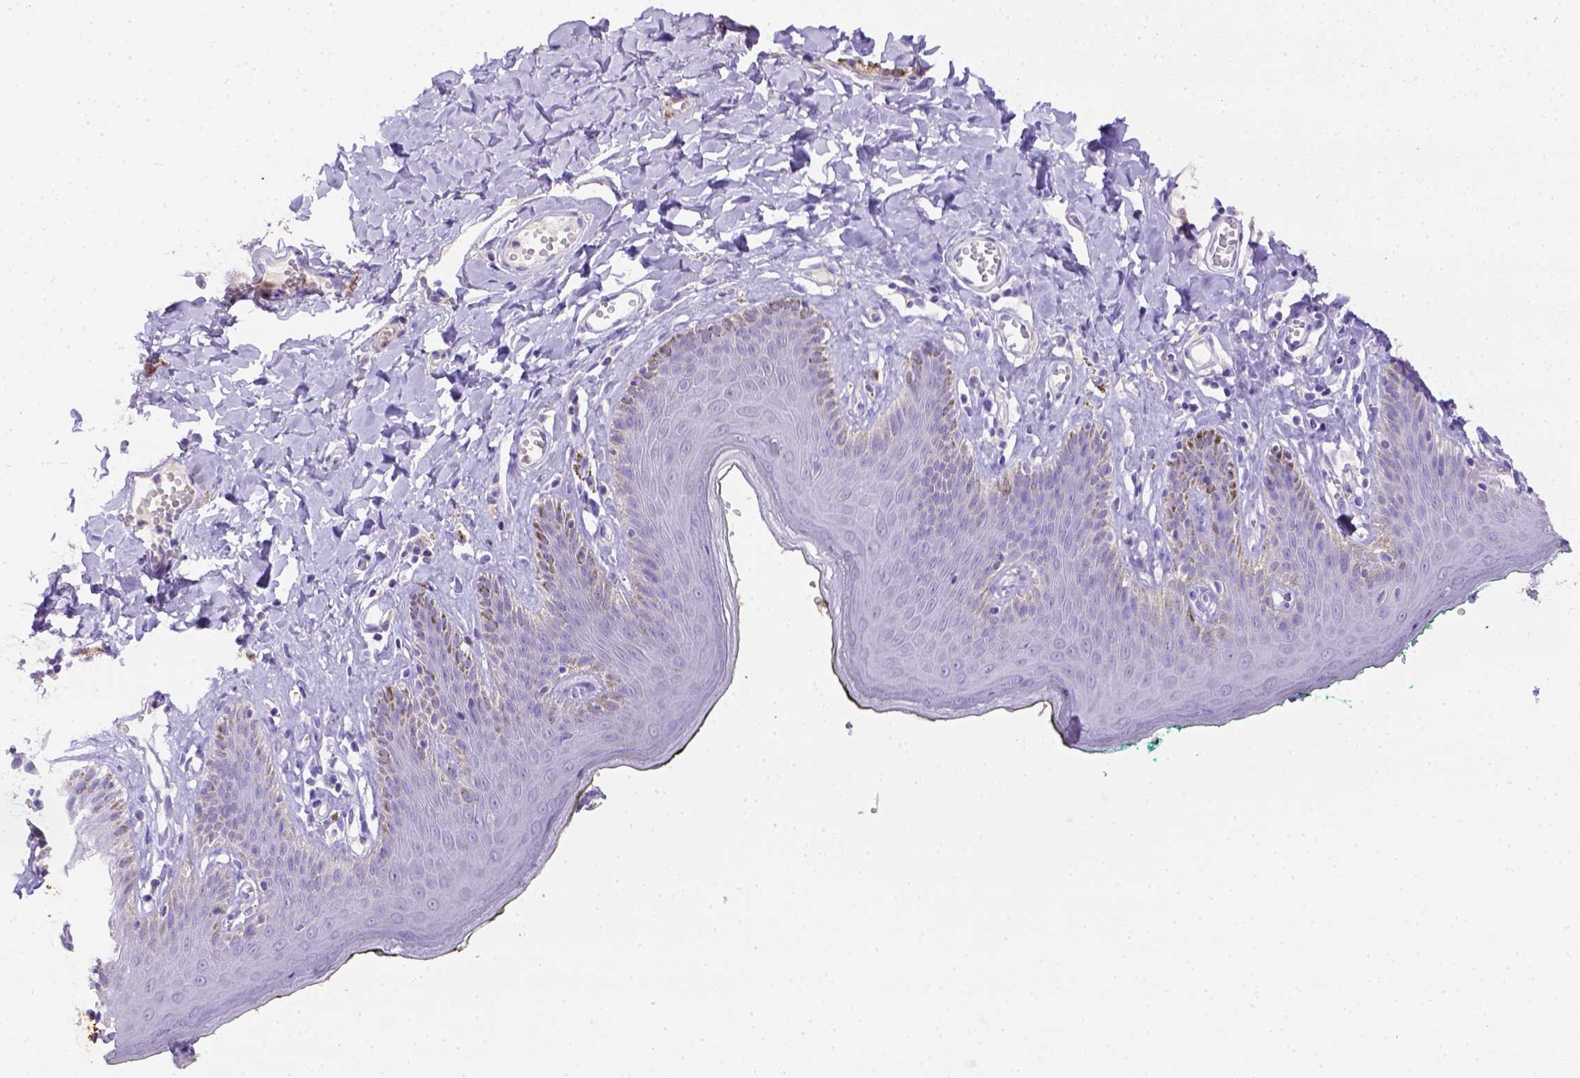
{"staining": {"intensity": "negative", "quantity": "none", "location": "none"}, "tissue": "skin", "cell_type": "Epidermal cells", "image_type": "normal", "snomed": [{"axis": "morphology", "description": "Normal tissue, NOS"}, {"axis": "topography", "description": "Vulva"}, {"axis": "topography", "description": "Peripheral nerve tissue"}], "caption": "Immunohistochemistry histopathology image of unremarkable skin: skin stained with DAB shows no significant protein expression in epidermal cells. The staining is performed using DAB brown chromogen with nuclei counter-stained in using hematoxylin.", "gene": "B3GAT1", "patient": {"sex": "female", "age": 66}}